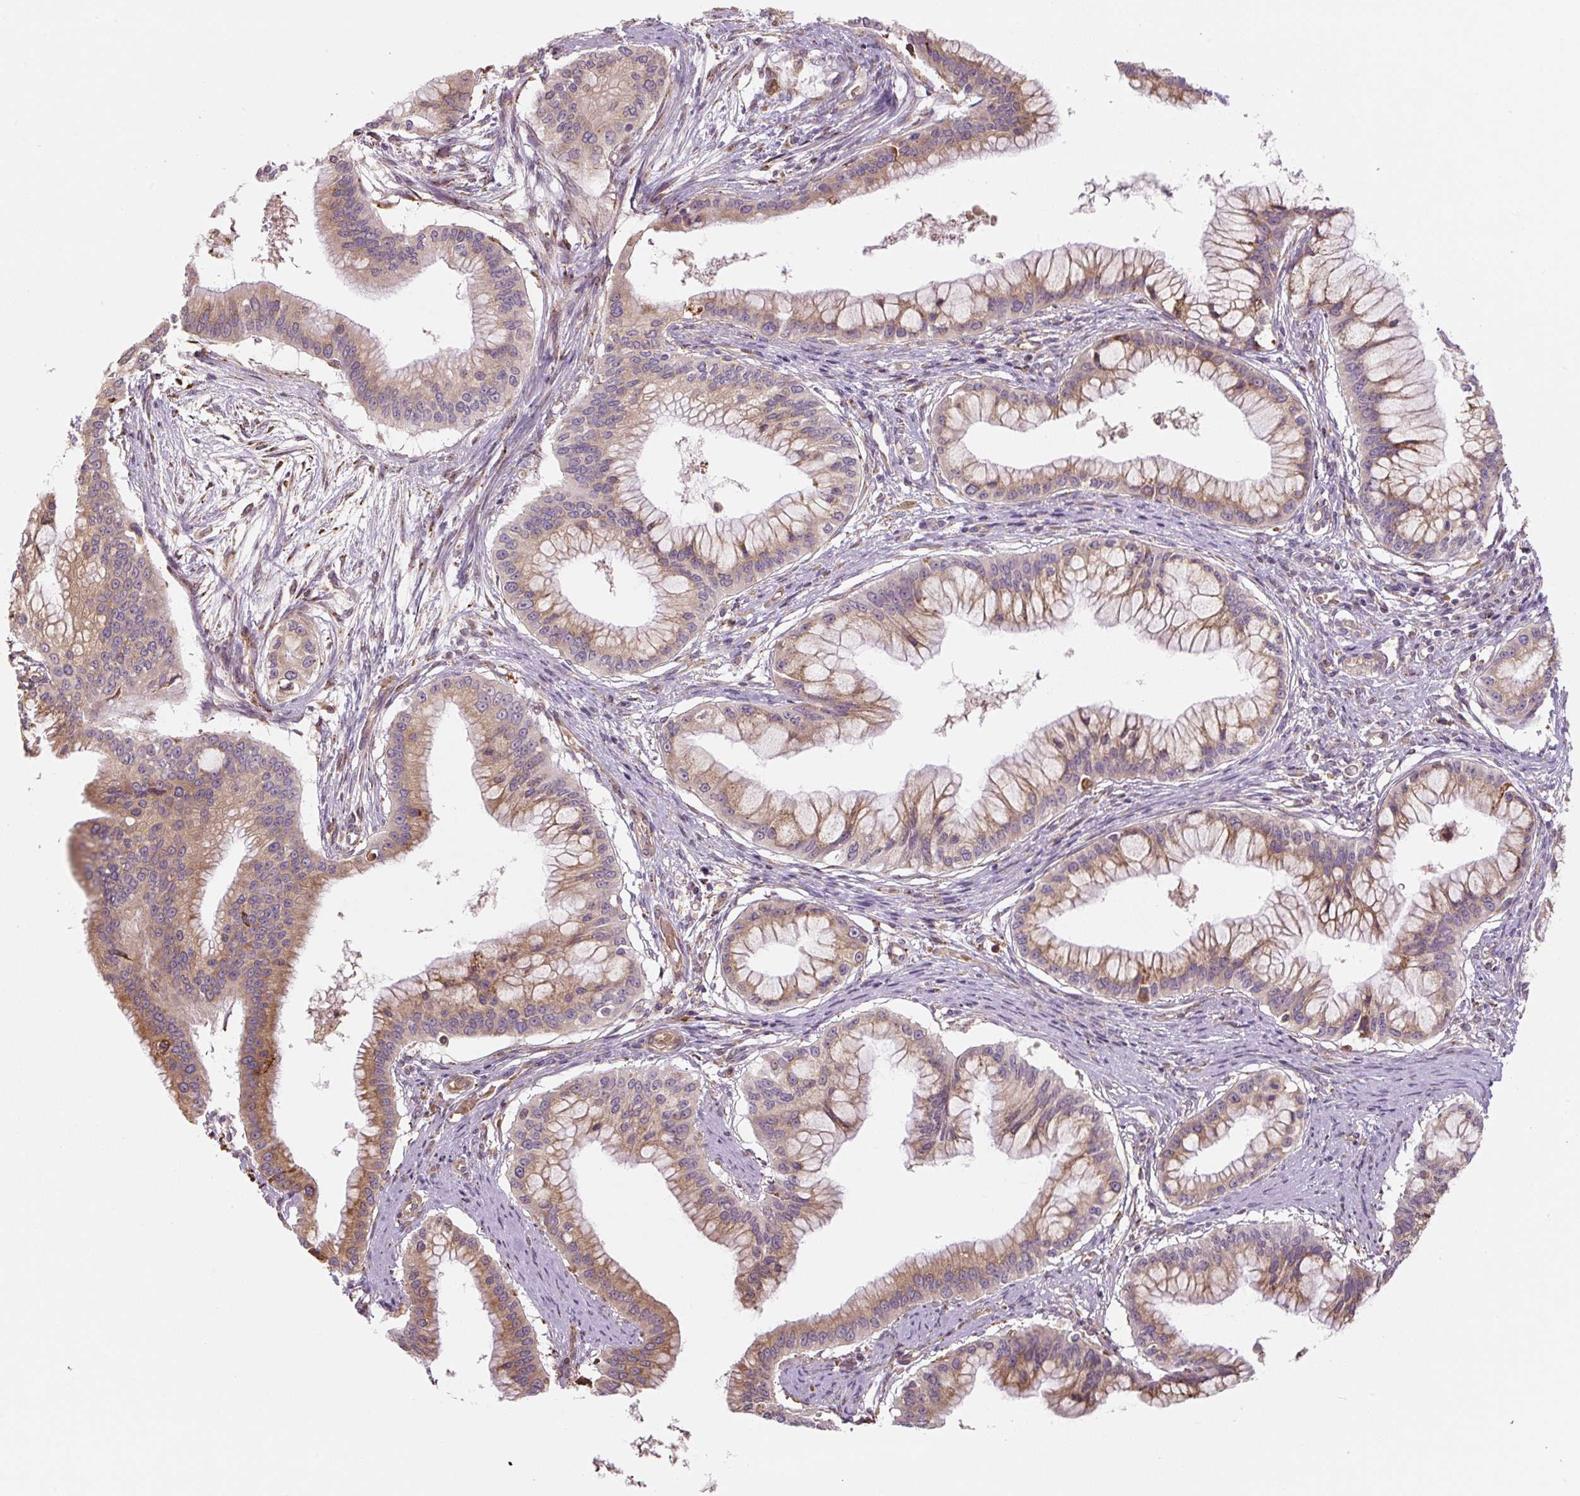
{"staining": {"intensity": "moderate", "quantity": ">75%", "location": "cytoplasmic/membranous"}, "tissue": "pancreatic cancer", "cell_type": "Tumor cells", "image_type": "cancer", "snomed": [{"axis": "morphology", "description": "Adenocarcinoma, NOS"}, {"axis": "topography", "description": "Pancreas"}], "caption": "This image displays IHC staining of human pancreatic adenocarcinoma, with medium moderate cytoplasmic/membranous expression in about >75% of tumor cells.", "gene": "RASA1", "patient": {"sex": "male", "age": 46}}